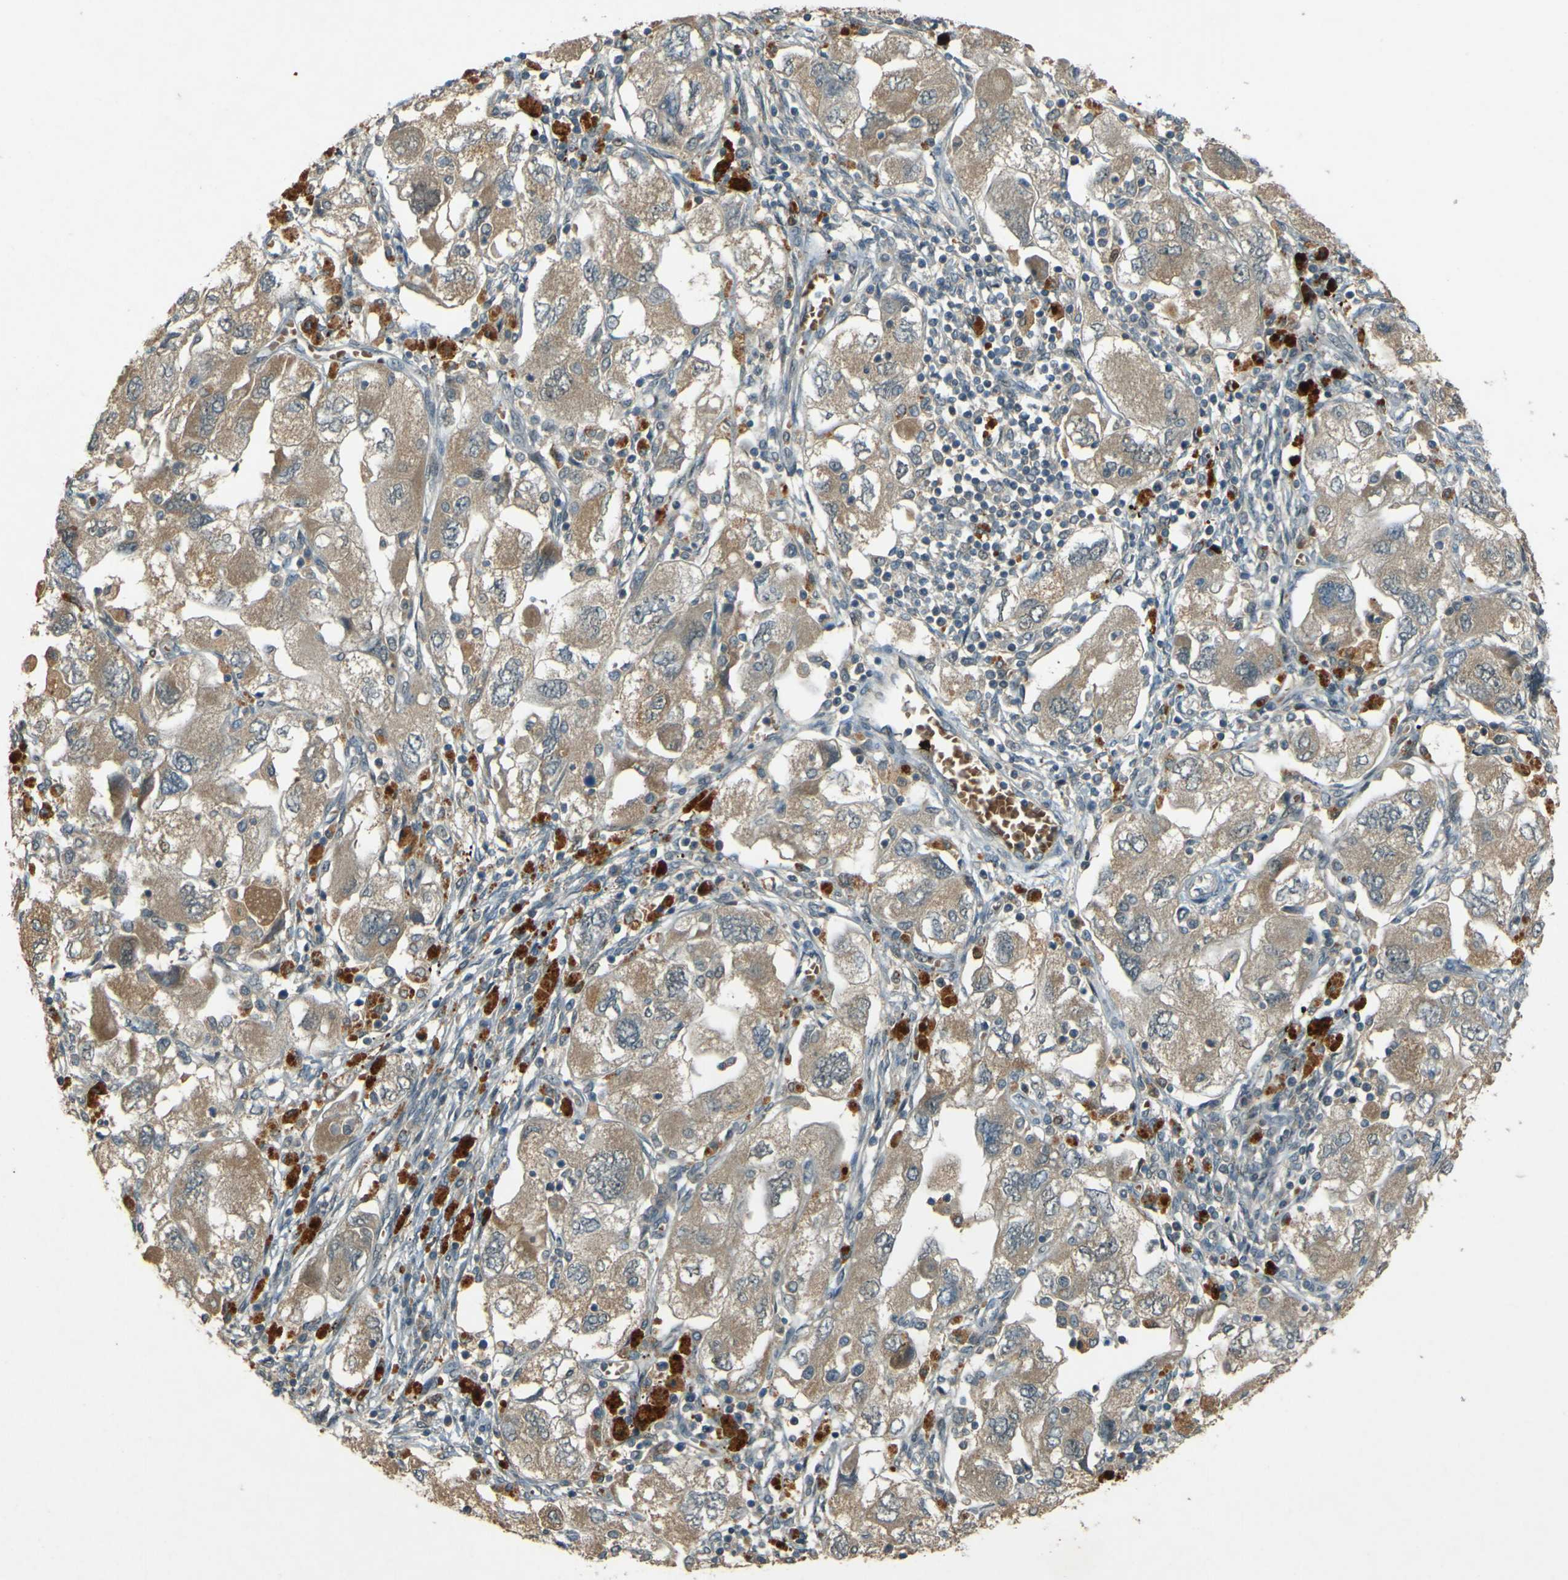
{"staining": {"intensity": "weak", "quantity": ">75%", "location": "cytoplasmic/membranous"}, "tissue": "ovarian cancer", "cell_type": "Tumor cells", "image_type": "cancer", "snomed": [{"axis": "morphology", "description": "Carcinoma, NOS"}, {"axis": "morphology", "description": "Cystadenocarcinoma, serous, NOS"}, {"axis": "topography", "description": "Ovary"}], "caption": "Protein expression analysis of carcinoma (ovarian) reveals weak cytoplasmic/membranous positivity in approximately >75% of tumor cells.", "gene": "MPDZ", "patient": {"sex": "female", "age": 69}}